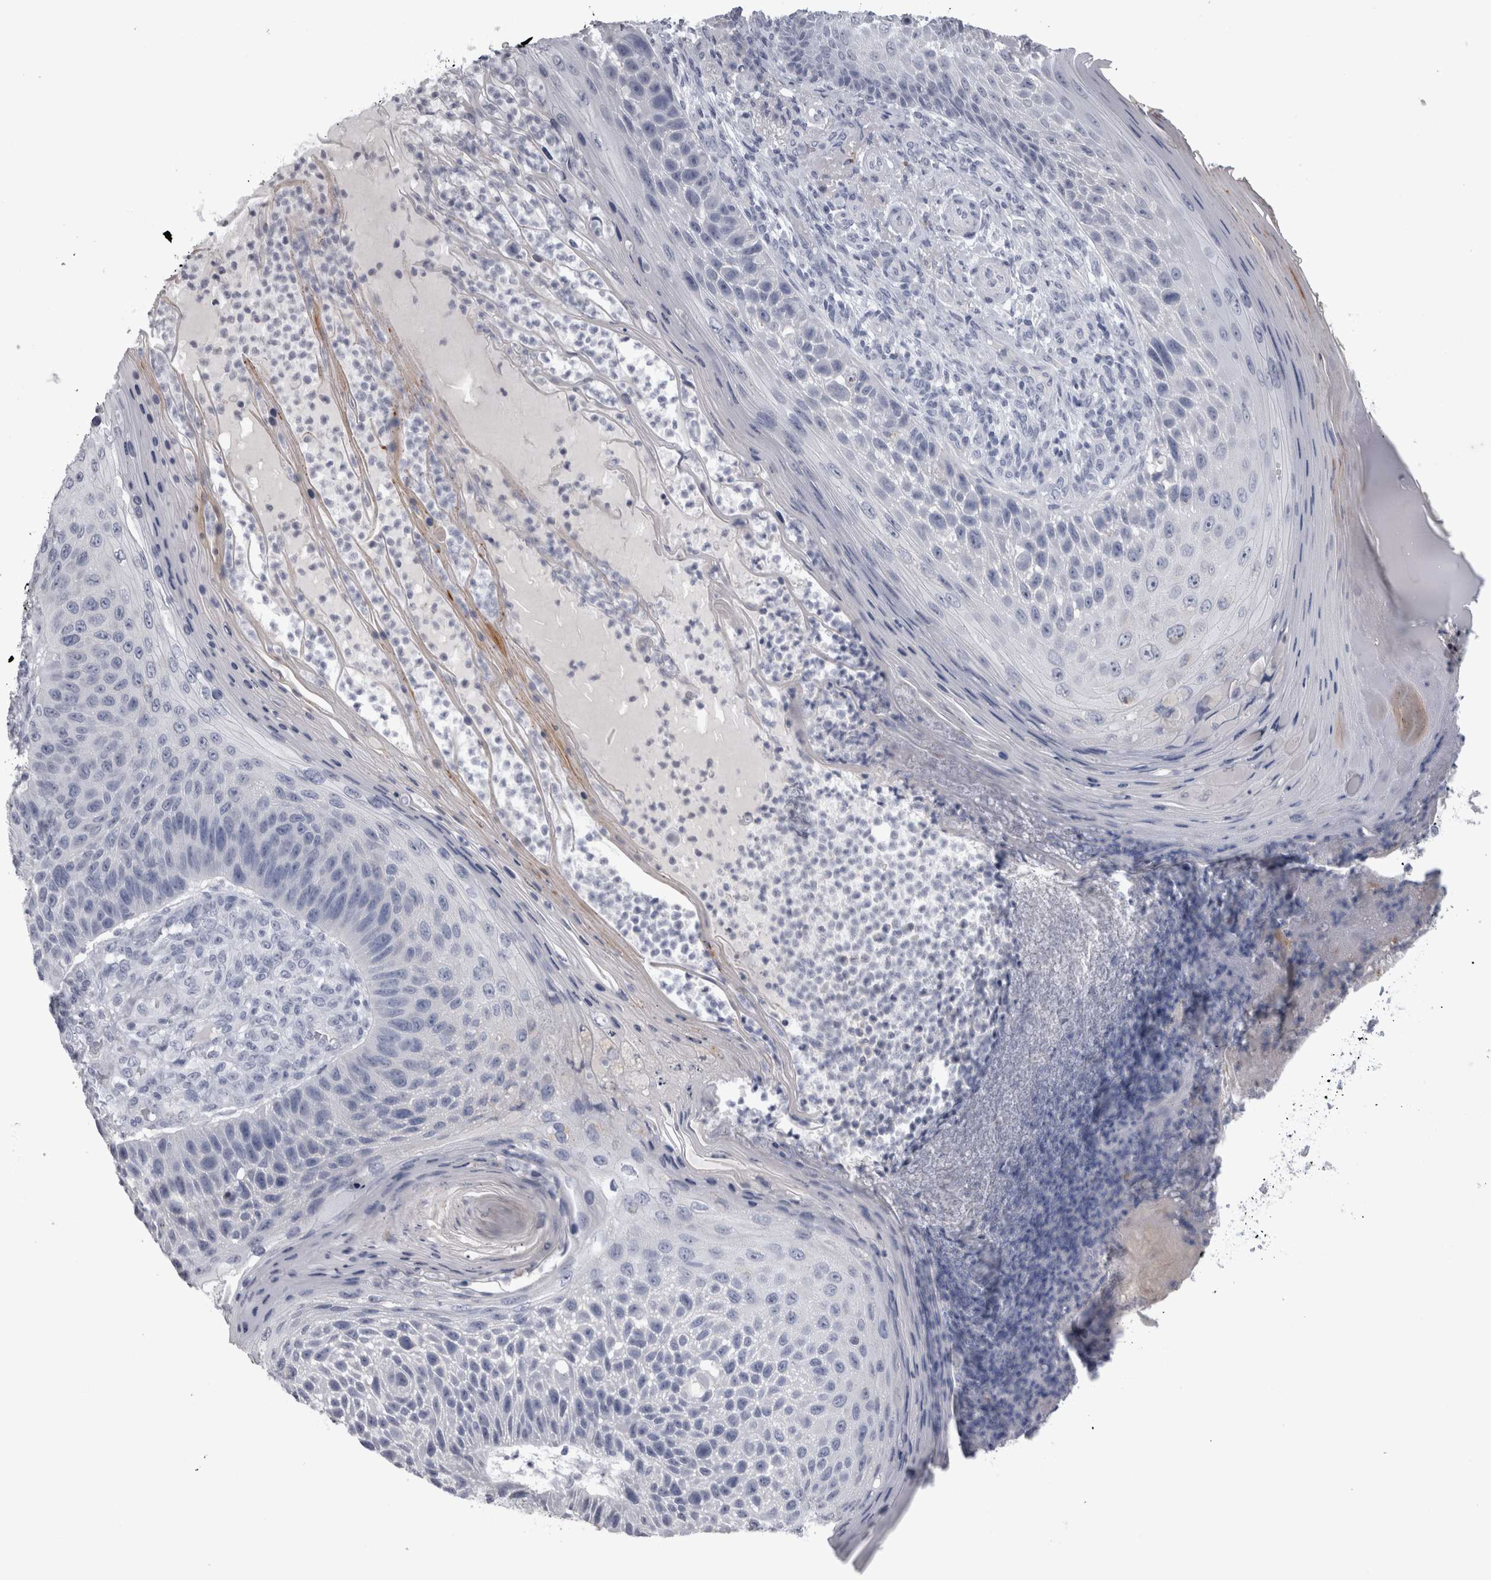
{"staining": {"intensity": "negative", "quantity": "none", "location": "none"}, "tissue": "skin cancer", "cell_type": "Tumor cells", "image_type": "cancer", "snomed": [{"axis": "morphology", "description": "Squamous cell carcinoma, NOS"}, {"axis": "topography", "description": "Skin"}], "caption": "Tumor cells are negative for protein expression in human skin cancer (squamous cell carcinoma).", "gene": "ADAM2", "patient": {"sex": "female", "age": 88}}